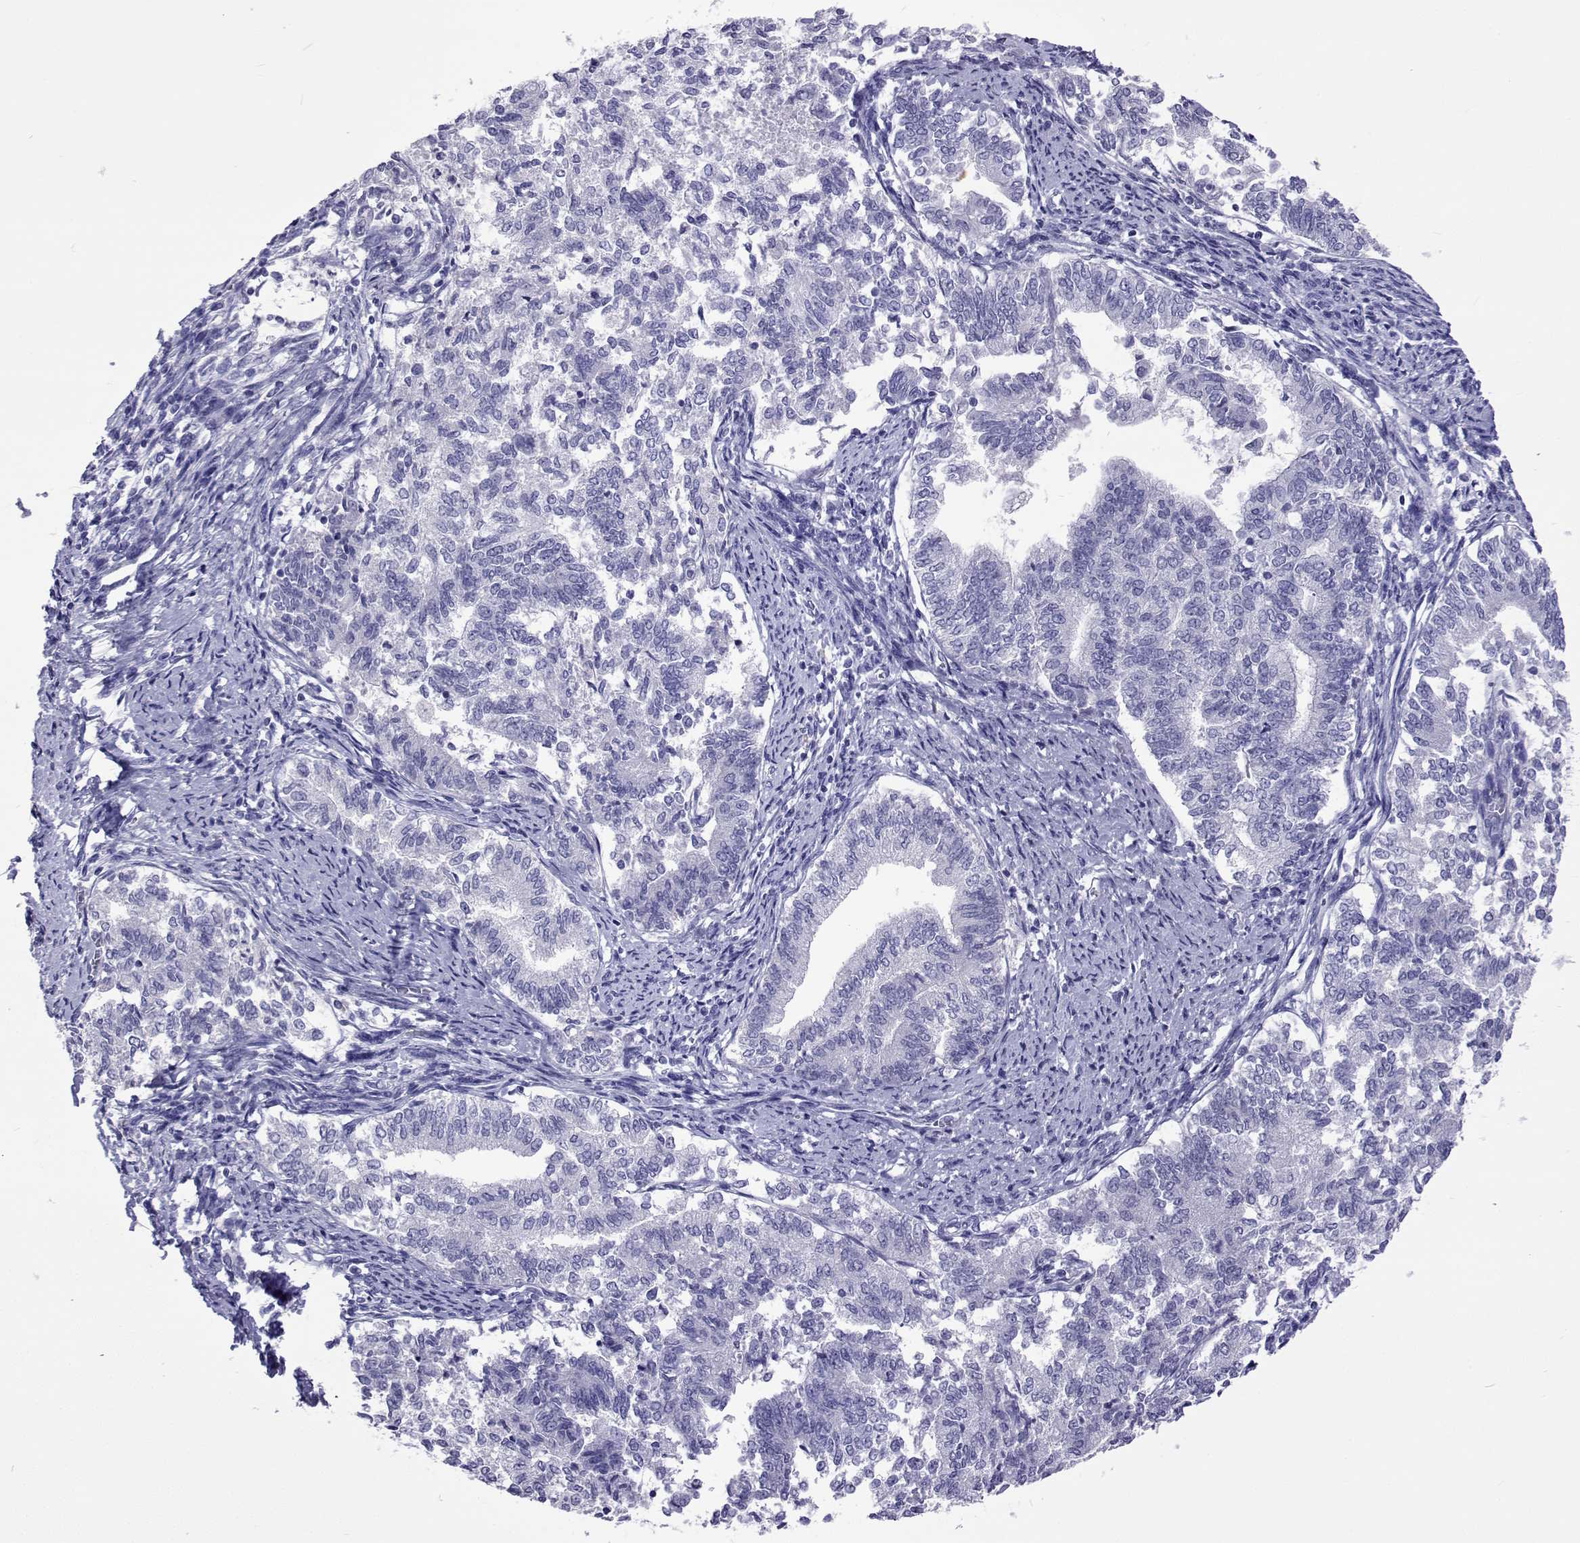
{"staining": {"intensity": "negative", "quantity": "none", "location": "none"}, "tissue": "endometrial cancer", "cell_type": "Tumor cells", "image_type": "cancer", "snomed": [{"axis": "morphology", "description": "Adenocarcinoma, NOS"}, {"axis": "topography", "description": "Endometrium"}], "caption": "This is an IHC histopathology image of human adenocarcinoma (endometrial). There is no positivity in tumor cells.", "gene": "UMODL1", "patient": {"sex": "female", "age": 65}}